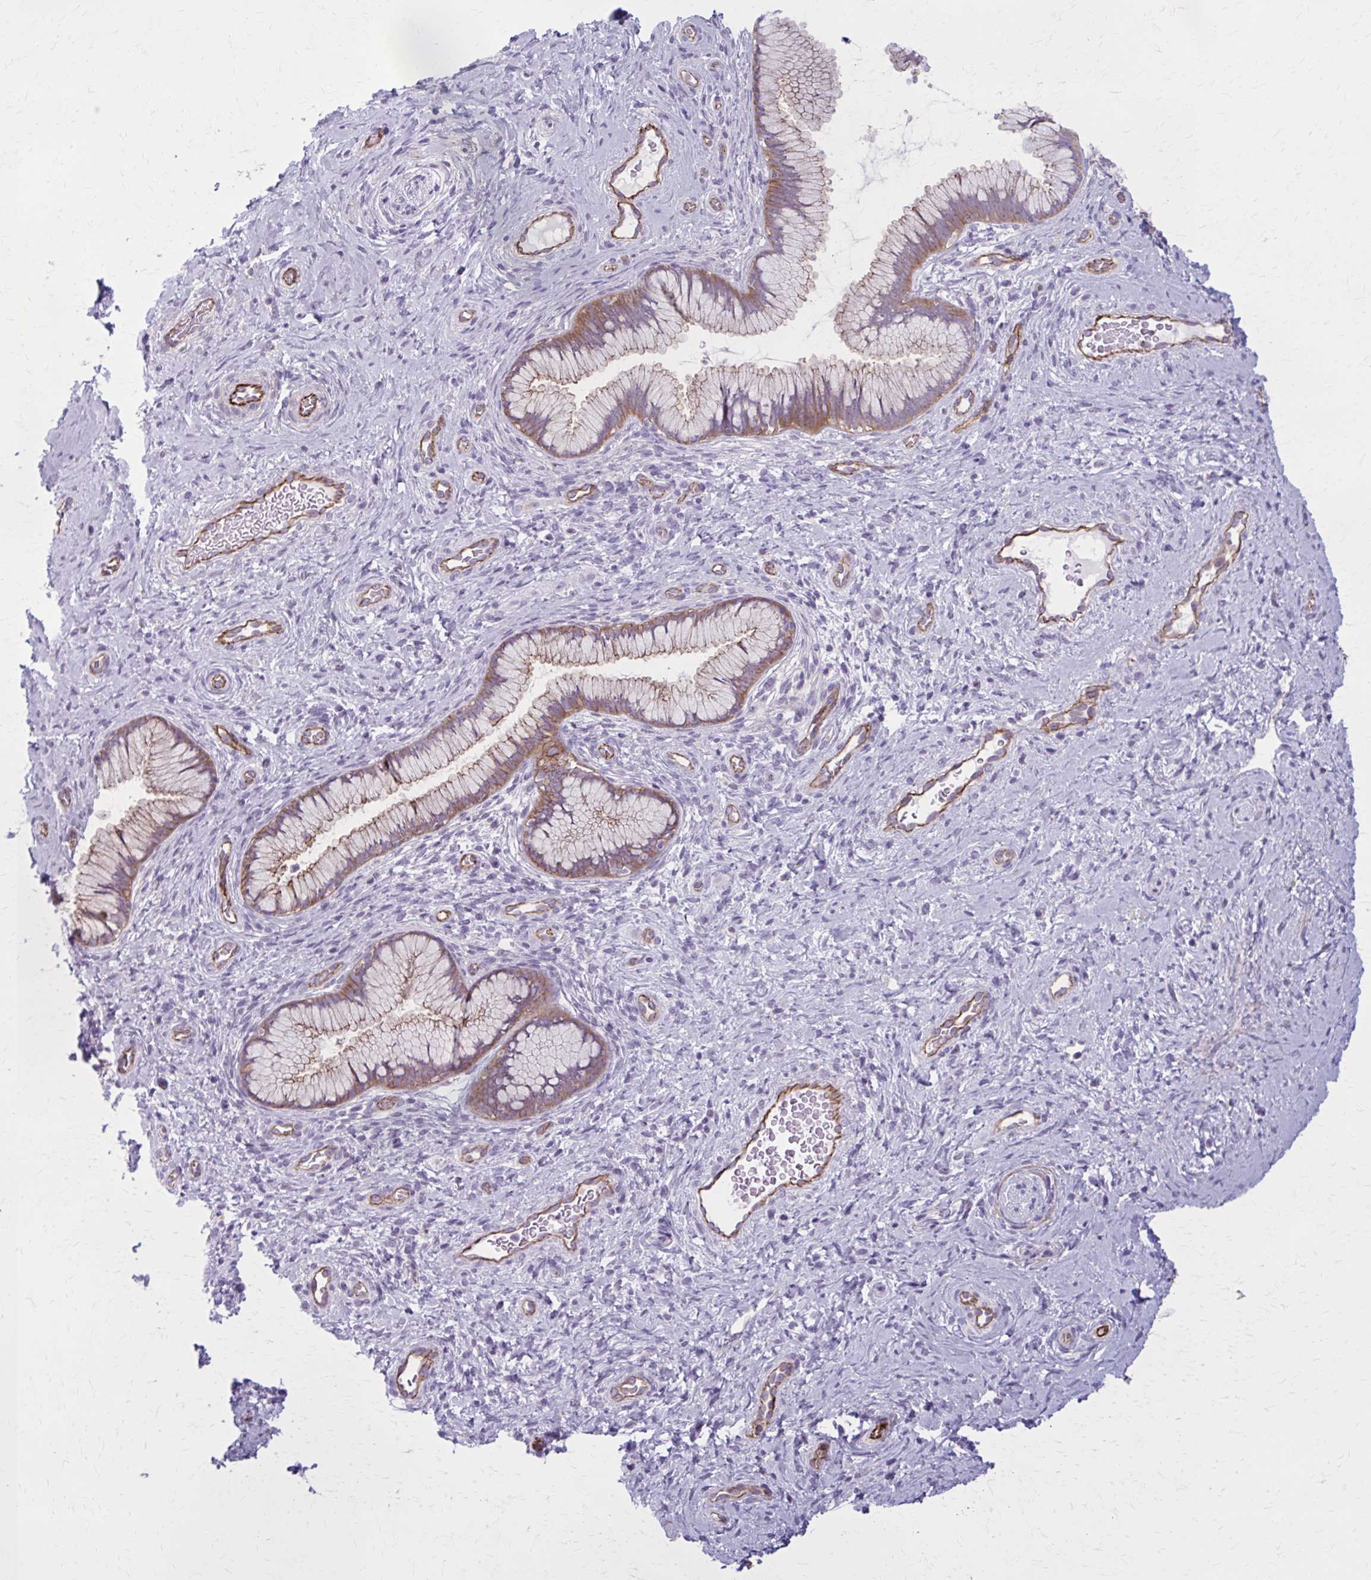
{"staining": {"intensity": "moderate", "quantity": ">75%", "location": "cytoplasmic/membranous"}, "tissue": "cervix", "cell_type": "Glandular cells", "image_type": "normal", "snomed": [{"axis": "morphology", "description": "Normal tissue, NOS"}, {"axis": "topography", "description": "Cervix"}], "caption": "Brown immunohistochemical staining in benign cervix demonstrates moderate cytoplasmic/membranous positivity in approximately >75% of glandular cells.", "gene": "ZDHHC7", "patient": {"sex": "female", "age": 34}}